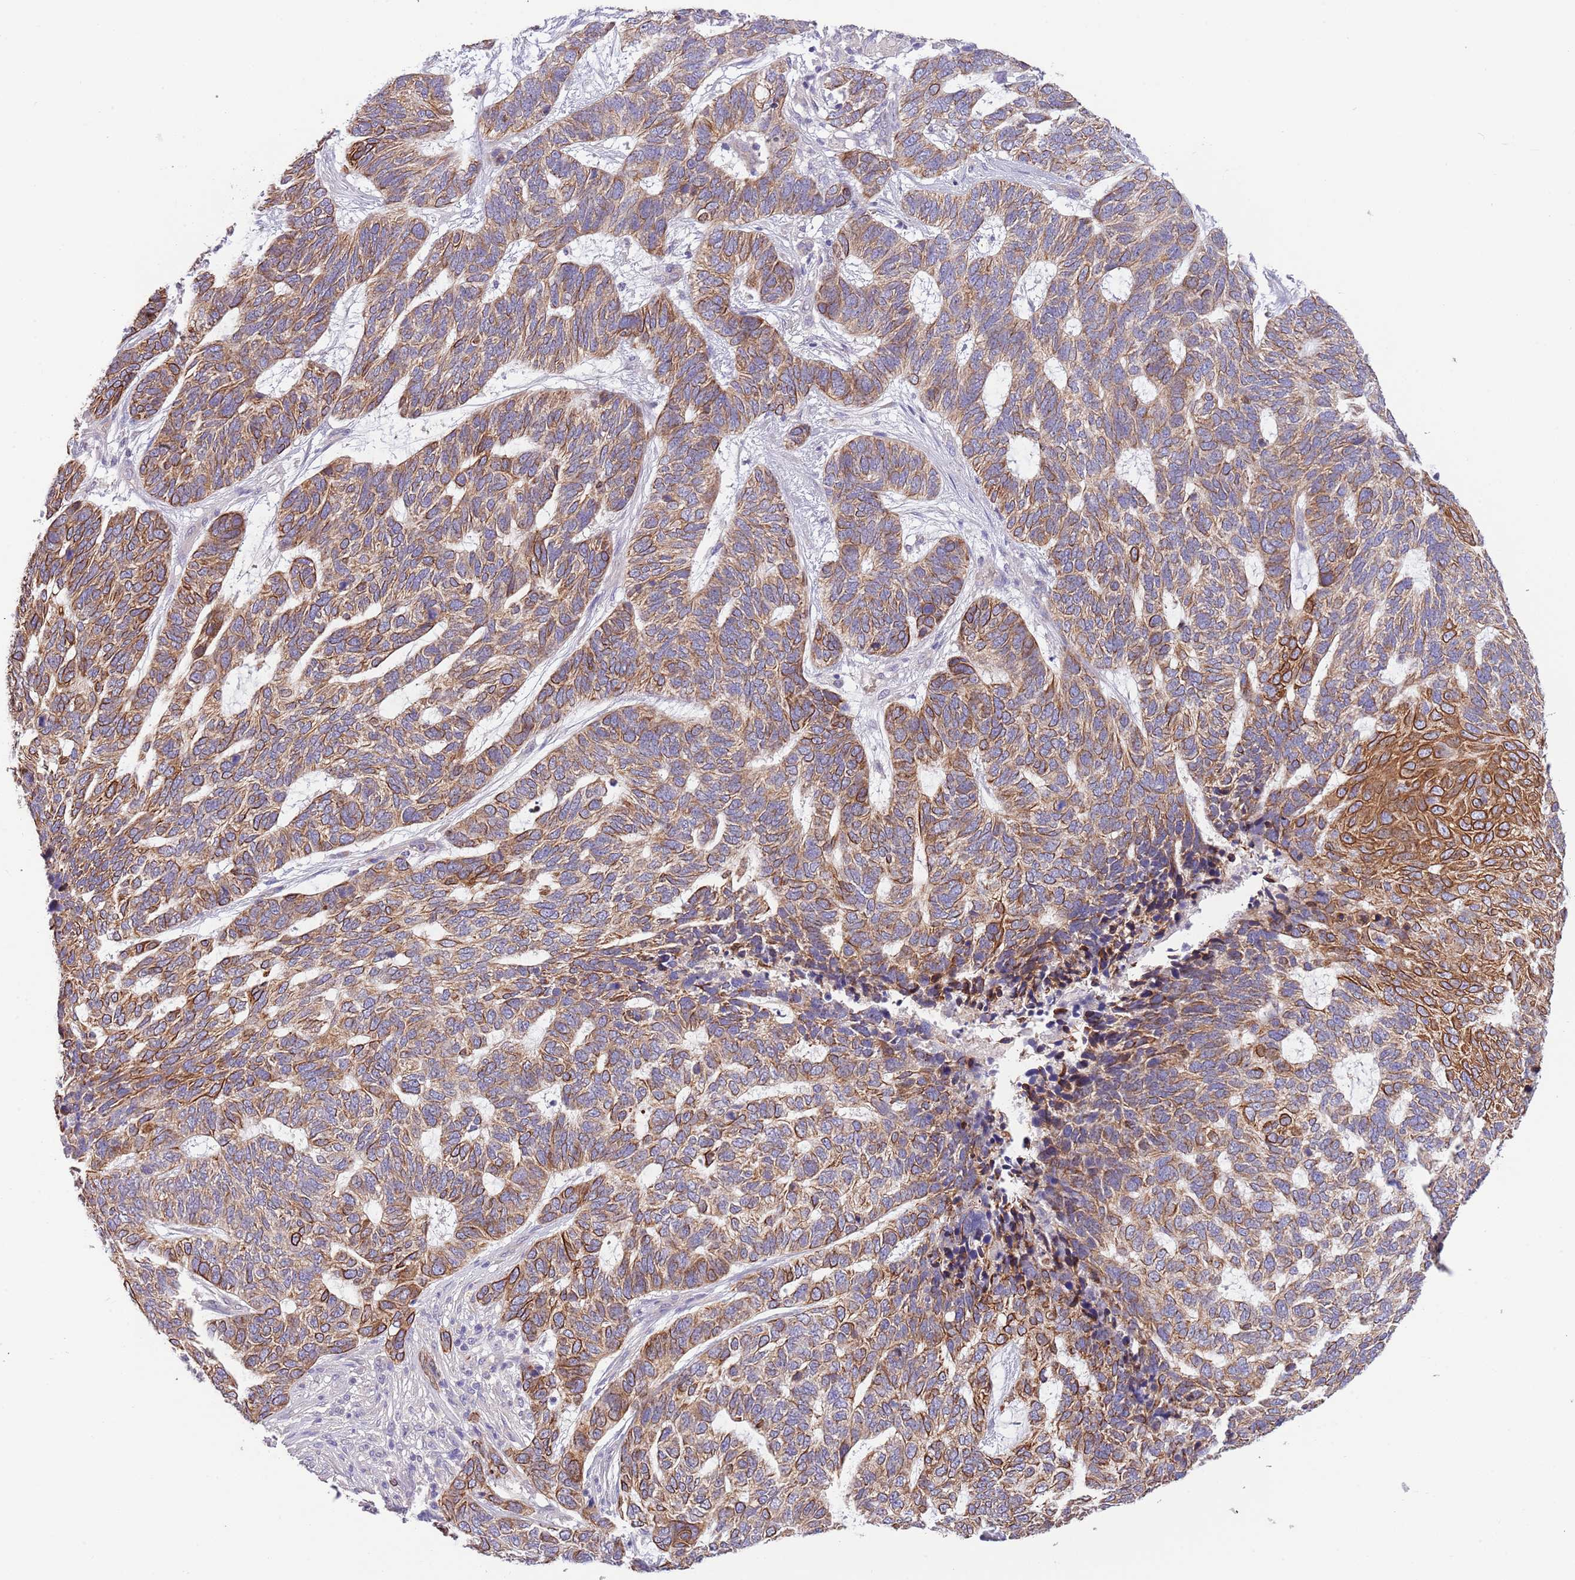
{"staining": {"intensity": "moderate", "quantity": ">75%", "location": "cytoplasmic/membranous"}, "tissue": "skin cancer", "cell_type": "Tumor cells", "image_type": "cancer", "snomed": [{"axis": "morphology", "description": "Basal cell carcinoma"}, {"axis": "topography", "description": "Skin"}], "caption": "Tumor cells display moderate cytoplasmic/membranous expression in about >75% of cells in basal cell carcinoma (skin). Nuclei are stained in blue.", "gene": "ZNF658", "patient": {"sex": "female", "age": 65}}